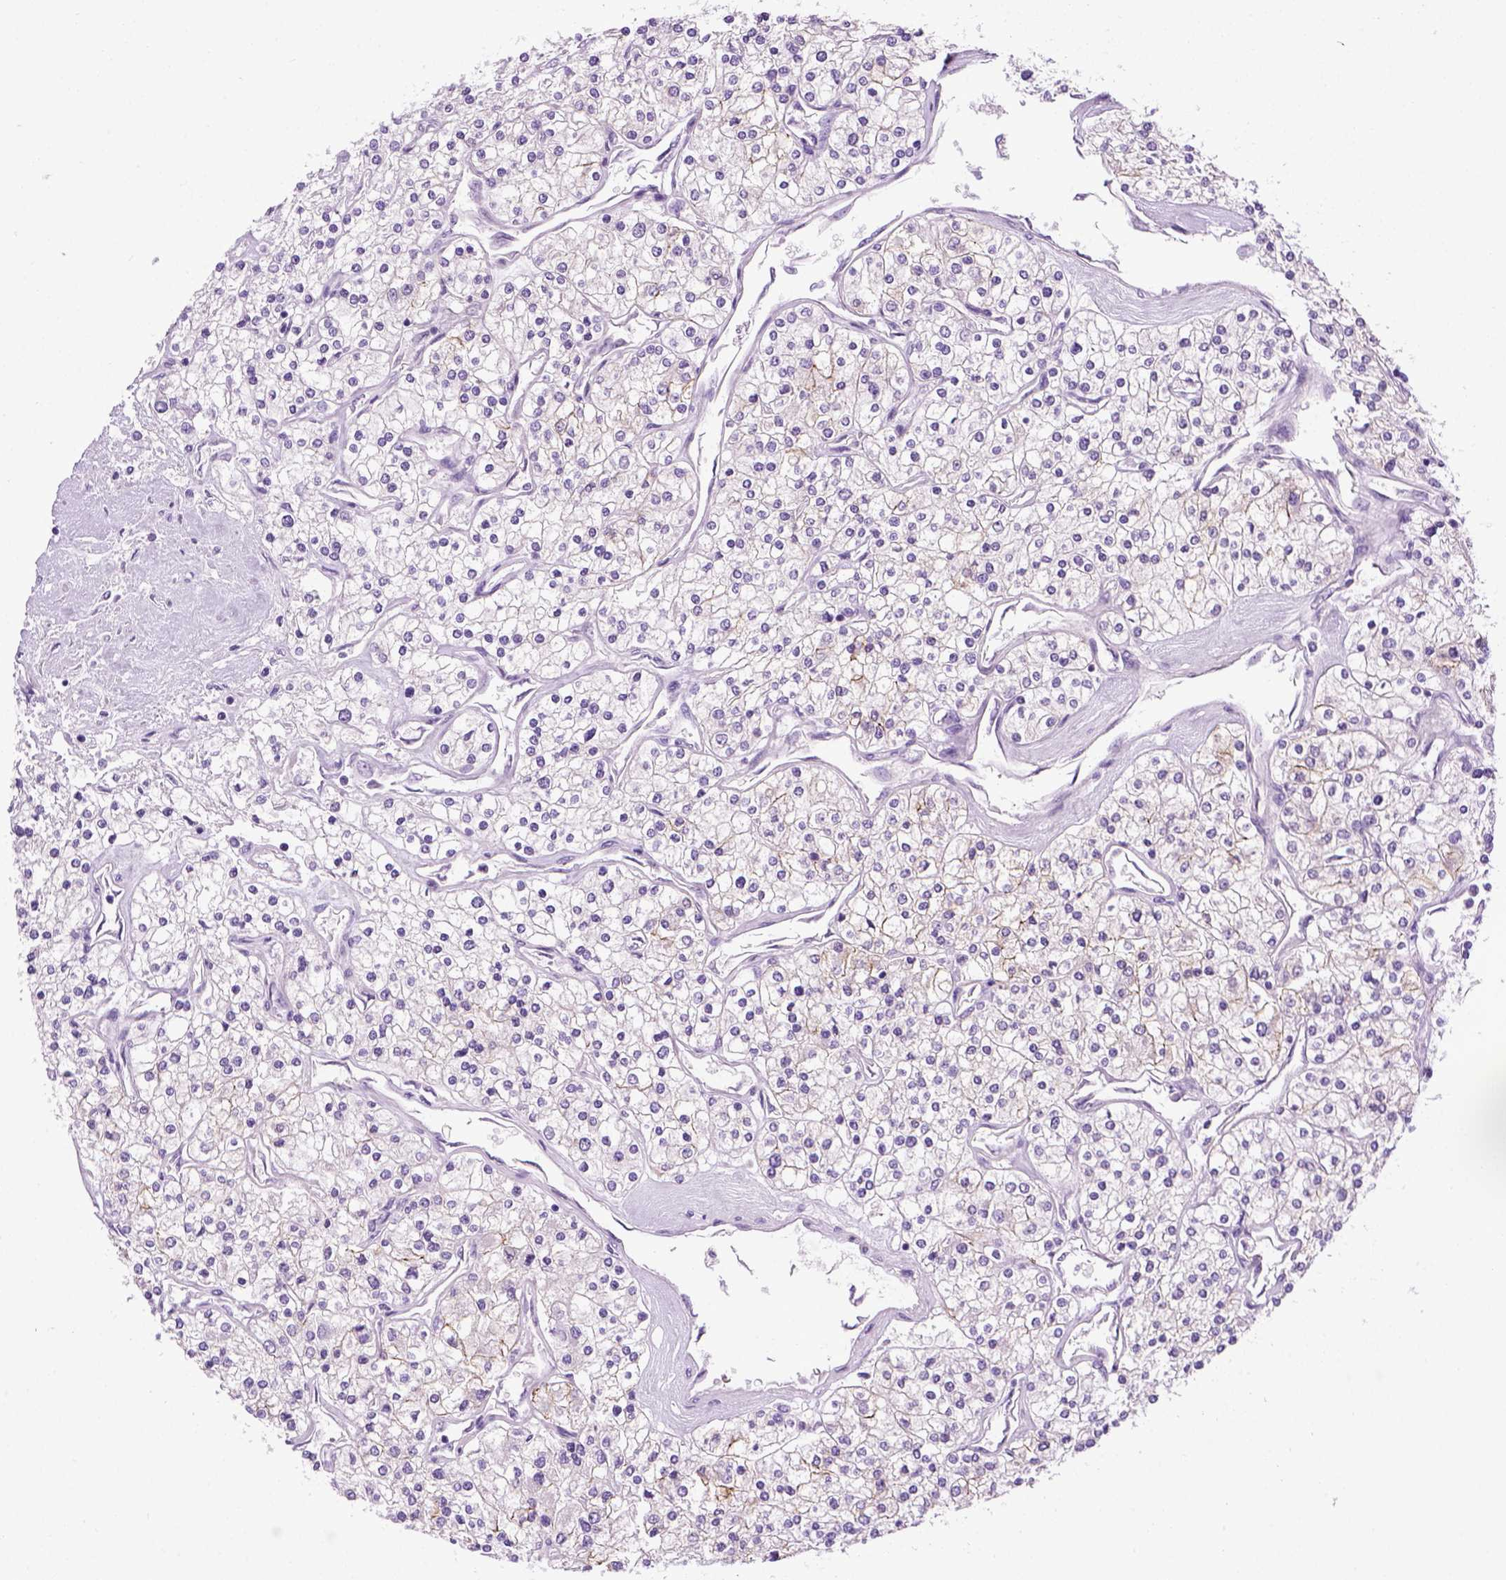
{"staining": {"intensity": "weak", "quantity": "<25%", "location": "cytoplasmic/membranous"}, "tissue": "renal cancer", "cell_type": "Tumor cells", "image_type": "cancer", "snomed": [{"axis": "morphology", "description": "Adenocarcinoma, NOS"}, {"axis": "topography", "description": "Kidney"}], "caption": "Immunohistochemistry histopathology image of human adenocarcinoma (renal) stained for a protein (brown), which exhibits no staining in tumor cells.", "gene": "CDH1", "patient": {"sex": "male", "age": 80}}